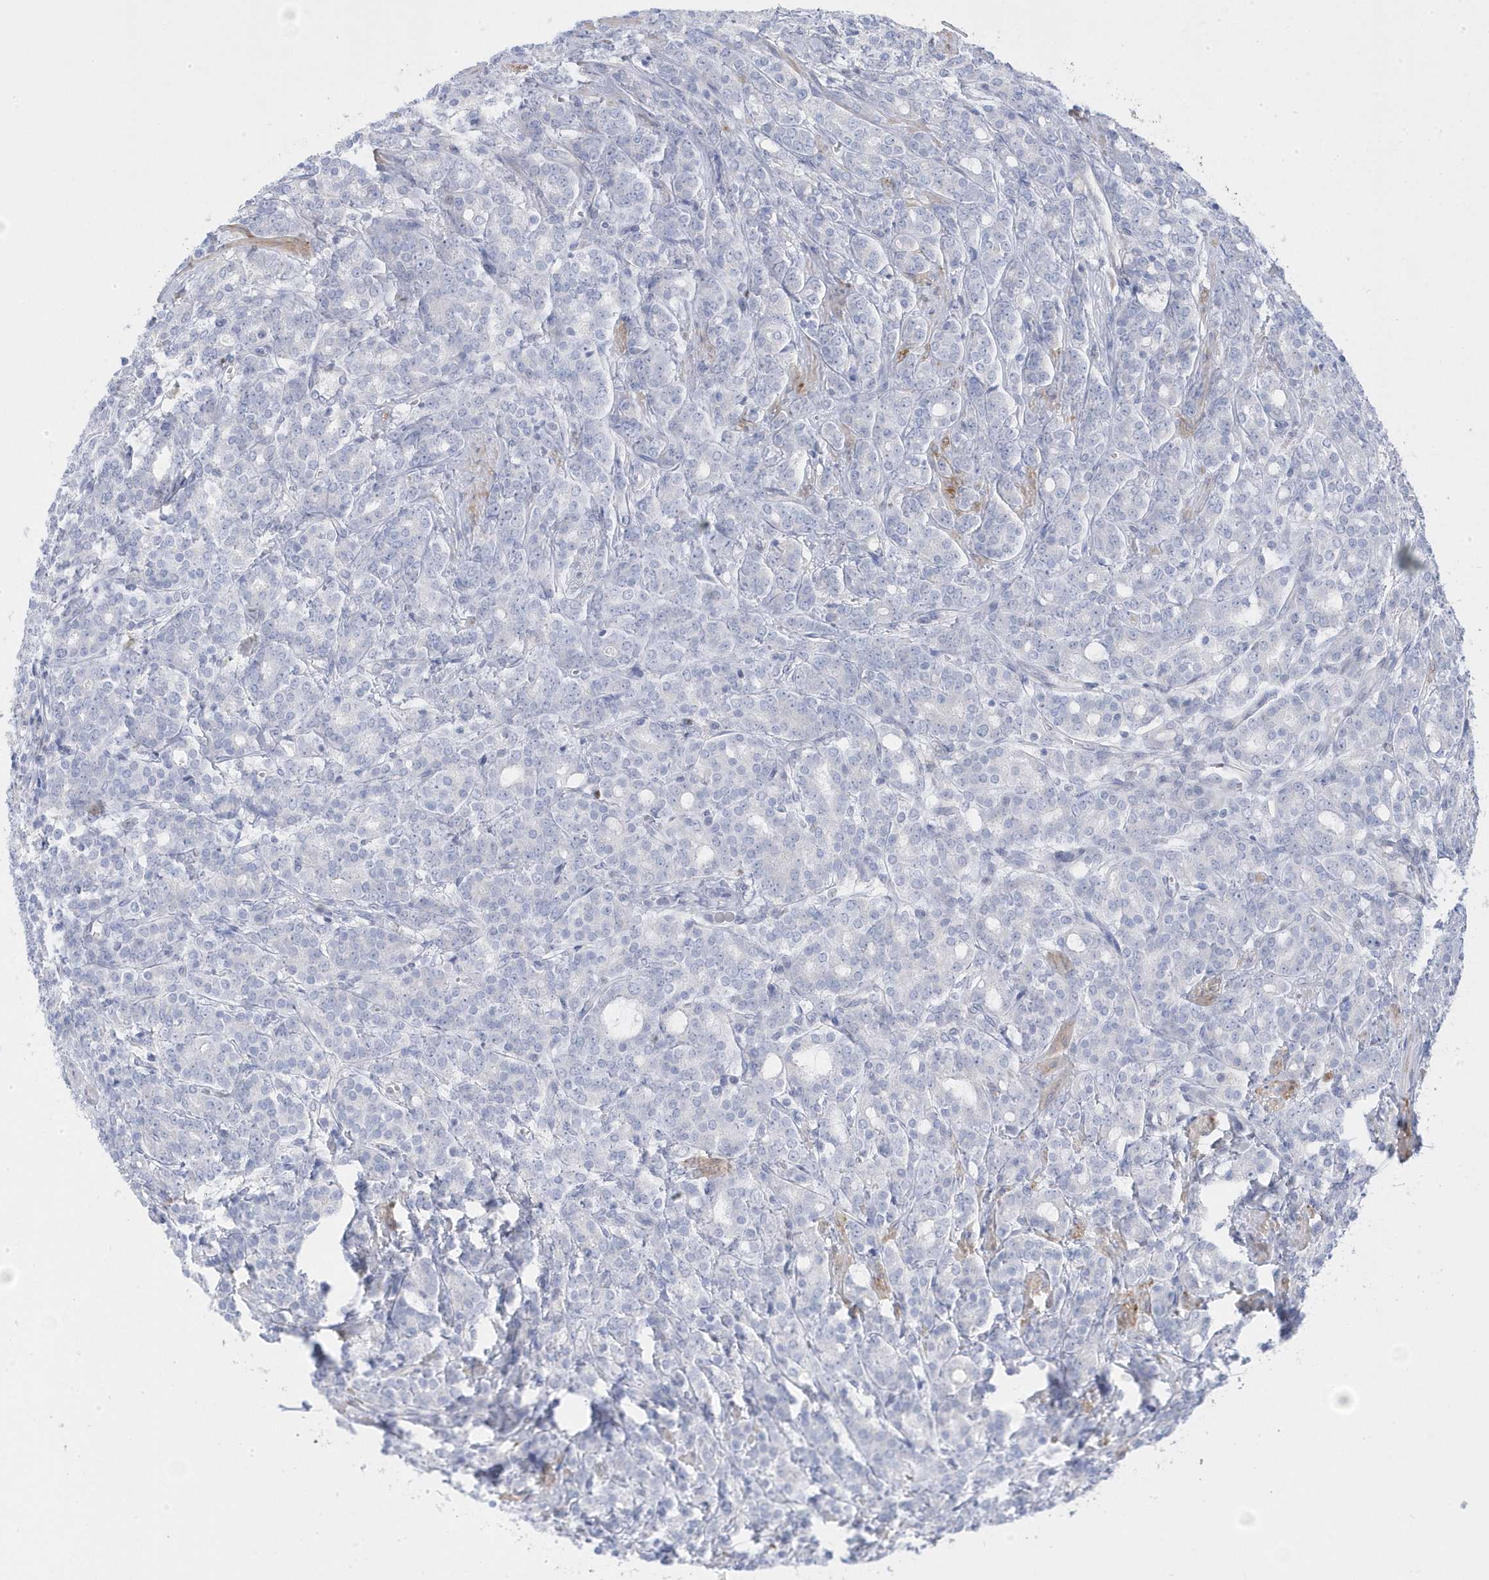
{"staining": {"intensity": "negative", "quantity": "none", "location": "none"}, "tissue": "prostate cancer", "cell_type": "Tumor cells", "image_type": "cancer", "snomed": [{"axis": "morphology", "description": "Adenocarcinoma, High grade"}, {"axis": "topography", "description": "Prostate"}], "caption": "DAB (3,3'-diaminobenzidine) immunohistochemical staining of human high-grade adenocarcinoma (prostate) shows no significant positivity in tumor cells.", "gene": "GTPBP6", "patient": {"sex": "male", "age": 62}}